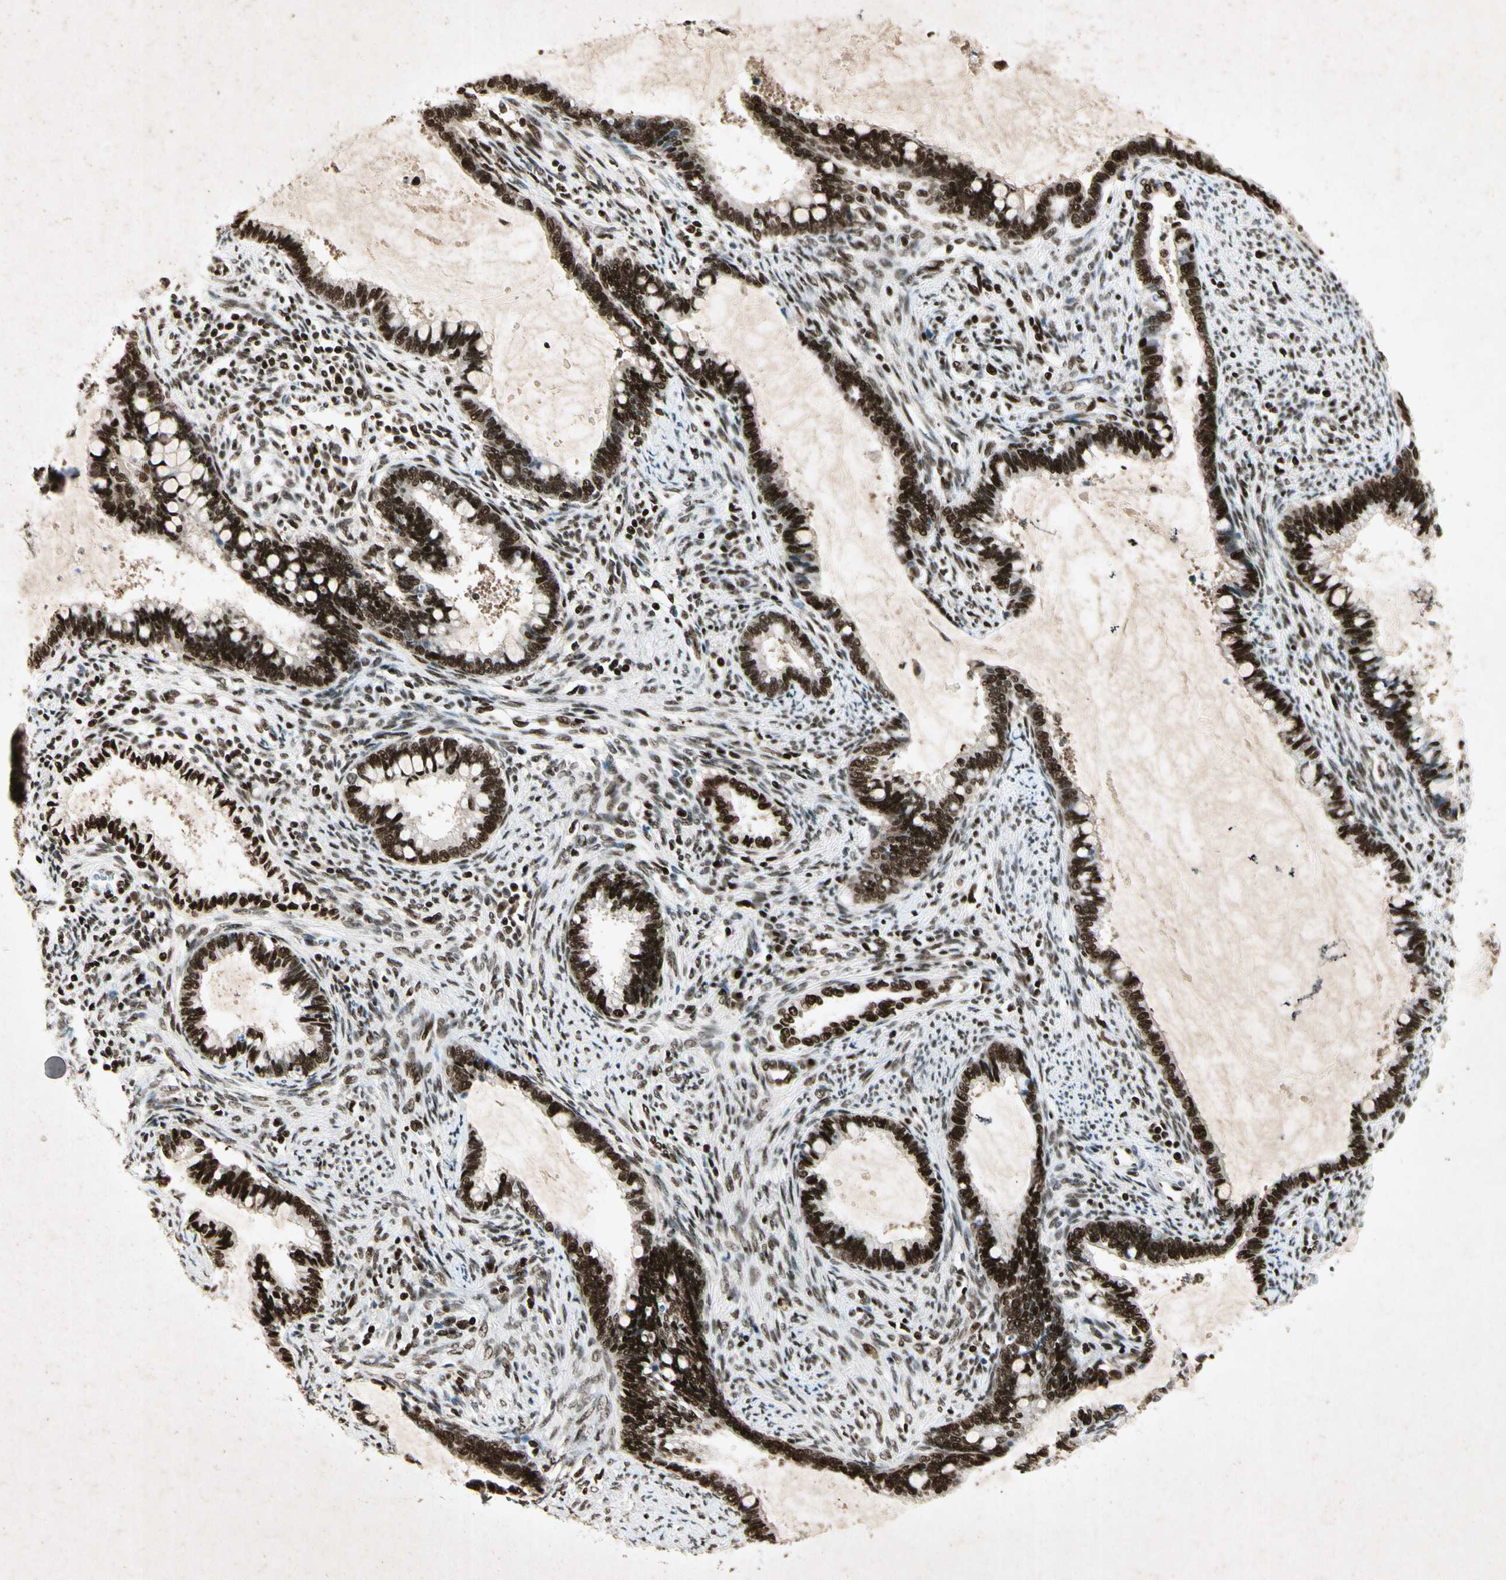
{"staining": {"intensity": "strong", "quantity": ">75%", "location": "nuclear"}, "tissue": "cervical cancer", "cell_type": "Tumor cells", "image_type": "cancer", "snomed": [{"axis": "morphology", "description": "Adenocarcinoma, NOS"}, {"axis": "topography", "description": "Cervix"}], "caption": "Cervical cancer (adenocarcinoma) stained with DAB IHC reveals high levels of strong nuclear positivity in about >75% of tumor cells. (DAB IHC with brightfield microscopy, high magnification).", "gene": "RNF43", "patient": {"sex": "female", "age": 44}}